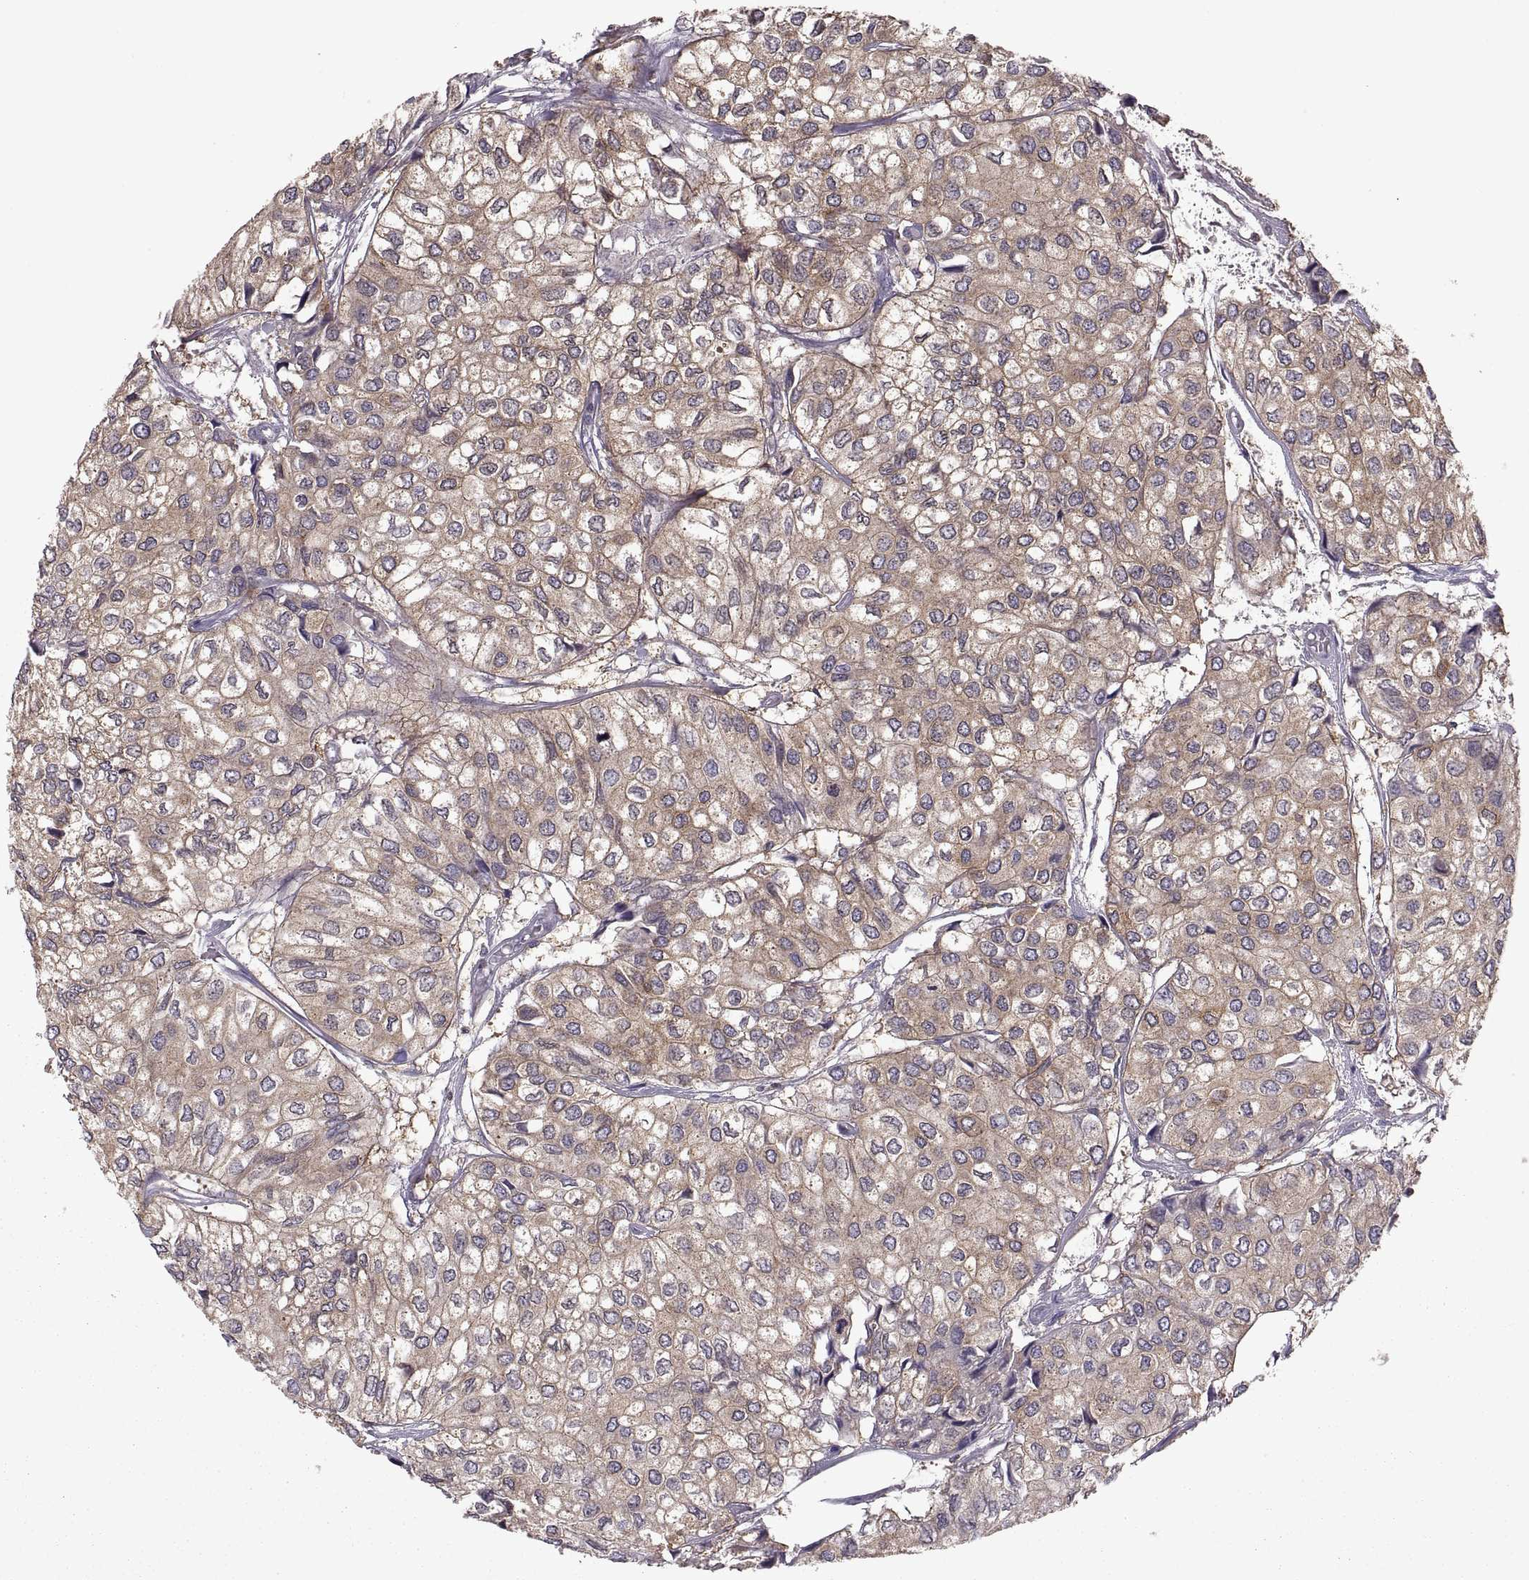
{"staining": {"intensity": "moderate", "quantity": "<25%", "location": "cytoplasmic/membranous"}, "tissue": "urothelial cancer", "cell_type": "Tumor cells", "image_type": "cancer", "snomed": [{"axis": "morphology", "description": "Urothelial carcinoma, High grade"}, {"axis": "topography", "description": "Urinary bladder"}], "caption": "Protein expression analysis of high-grade urothelial carcinoma exhibits moderate cytoplasmic/membranous staining in approximately <25% of tumor cells. The protein is stained brown, and the nuclei are stained in blue (DAB (3,3'-diaminobenzidine) IHC with brightfield microscopy, high magnification).", "gene": "EZR", "patient": {"sex": "male", "age": 73}}